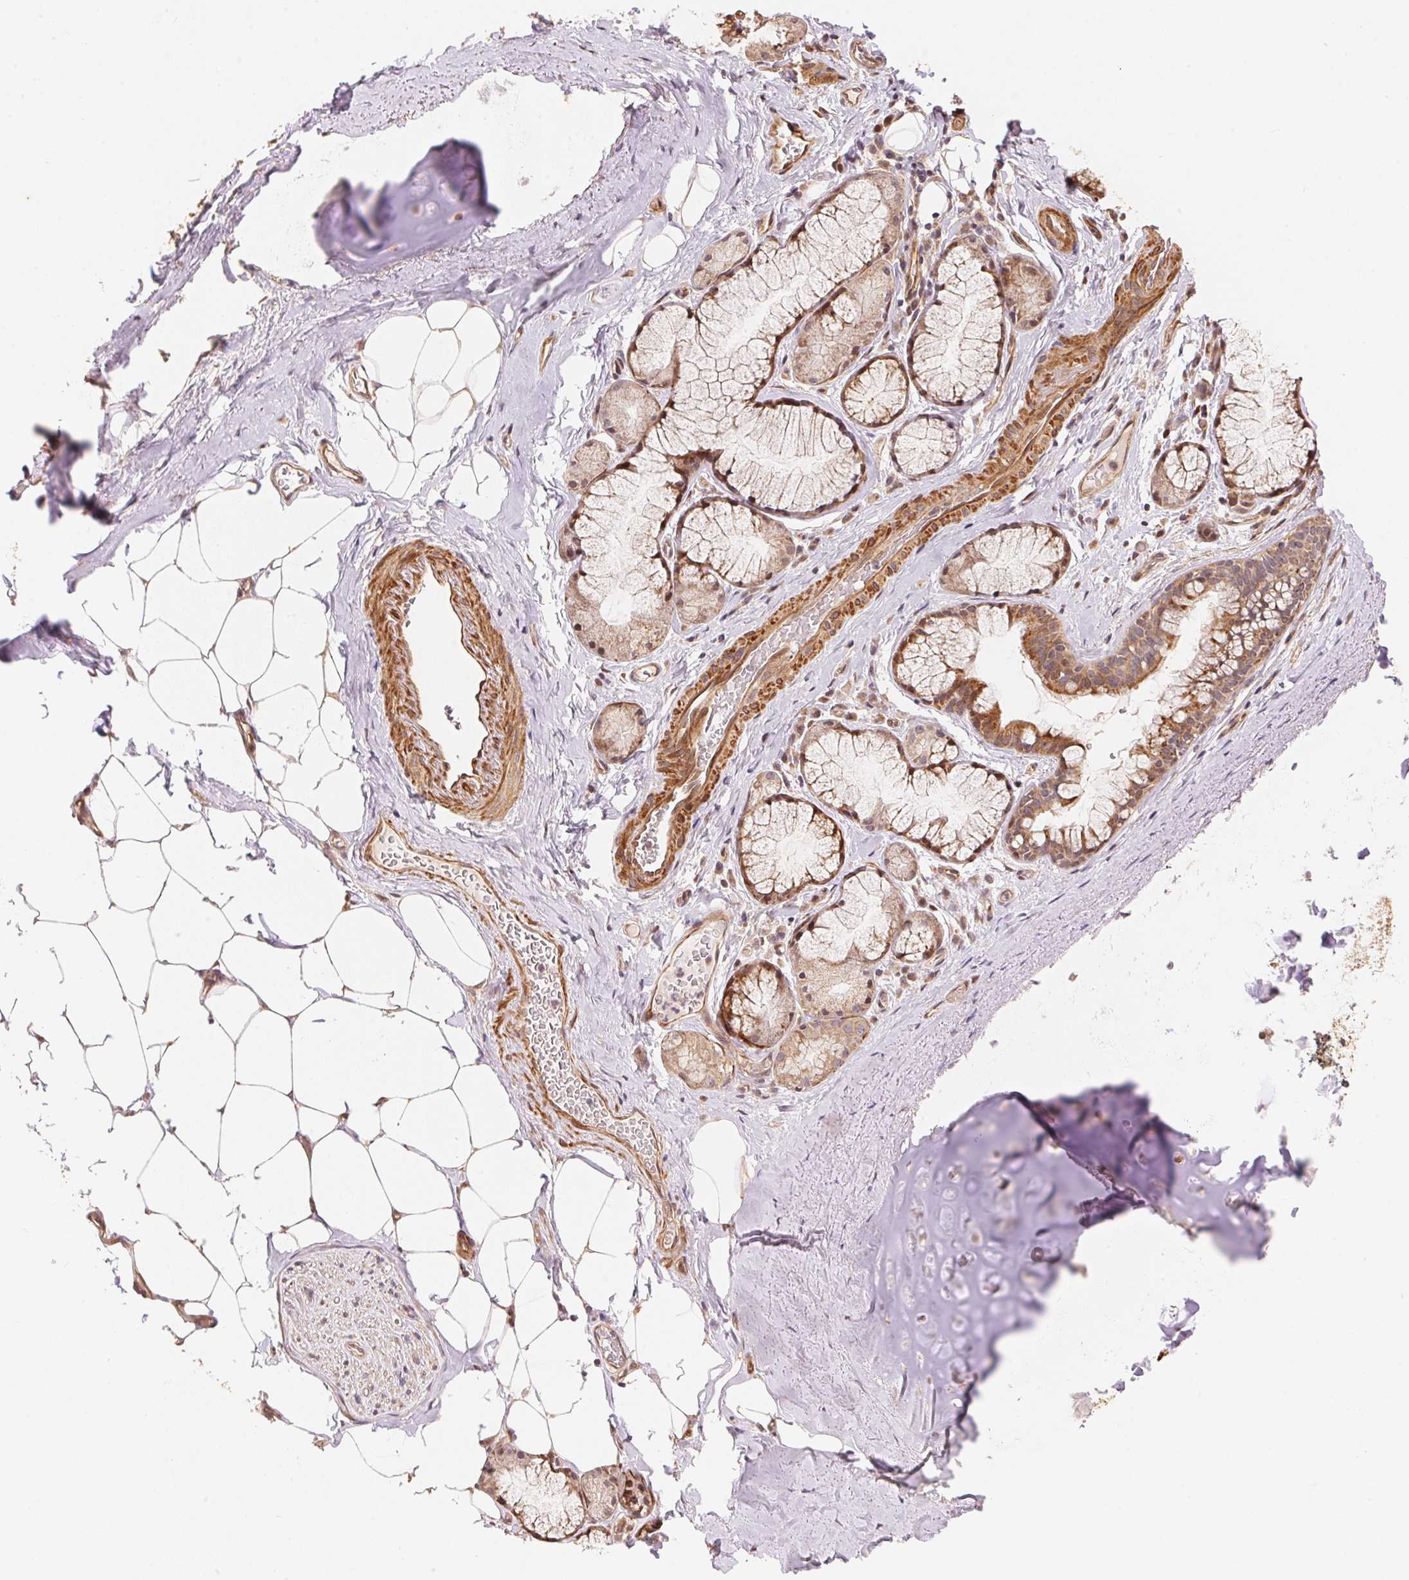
{"staining": {"intensity": "moderate", "quantity": ">75%", "location": "cytoplasmic/membranous"}, "tissue": "adipose tissue", "cell_type": "Adipocytes", "image_type": "normal", "snomed": [{"axis": "morphology", "description": "Normal tissue, NOS"}, {"axis": "topography", "description": "Bronchus"}, {"axis": "topography", "description": "Lung"}], "caption": "Protein expression analysis of normal adipose tissue exhibits moderate cytoplasmic/membranous staining in about >75% of adipocytes.", "gene": "TNIP2", "patient": {"sex": "female", "age": 57}}